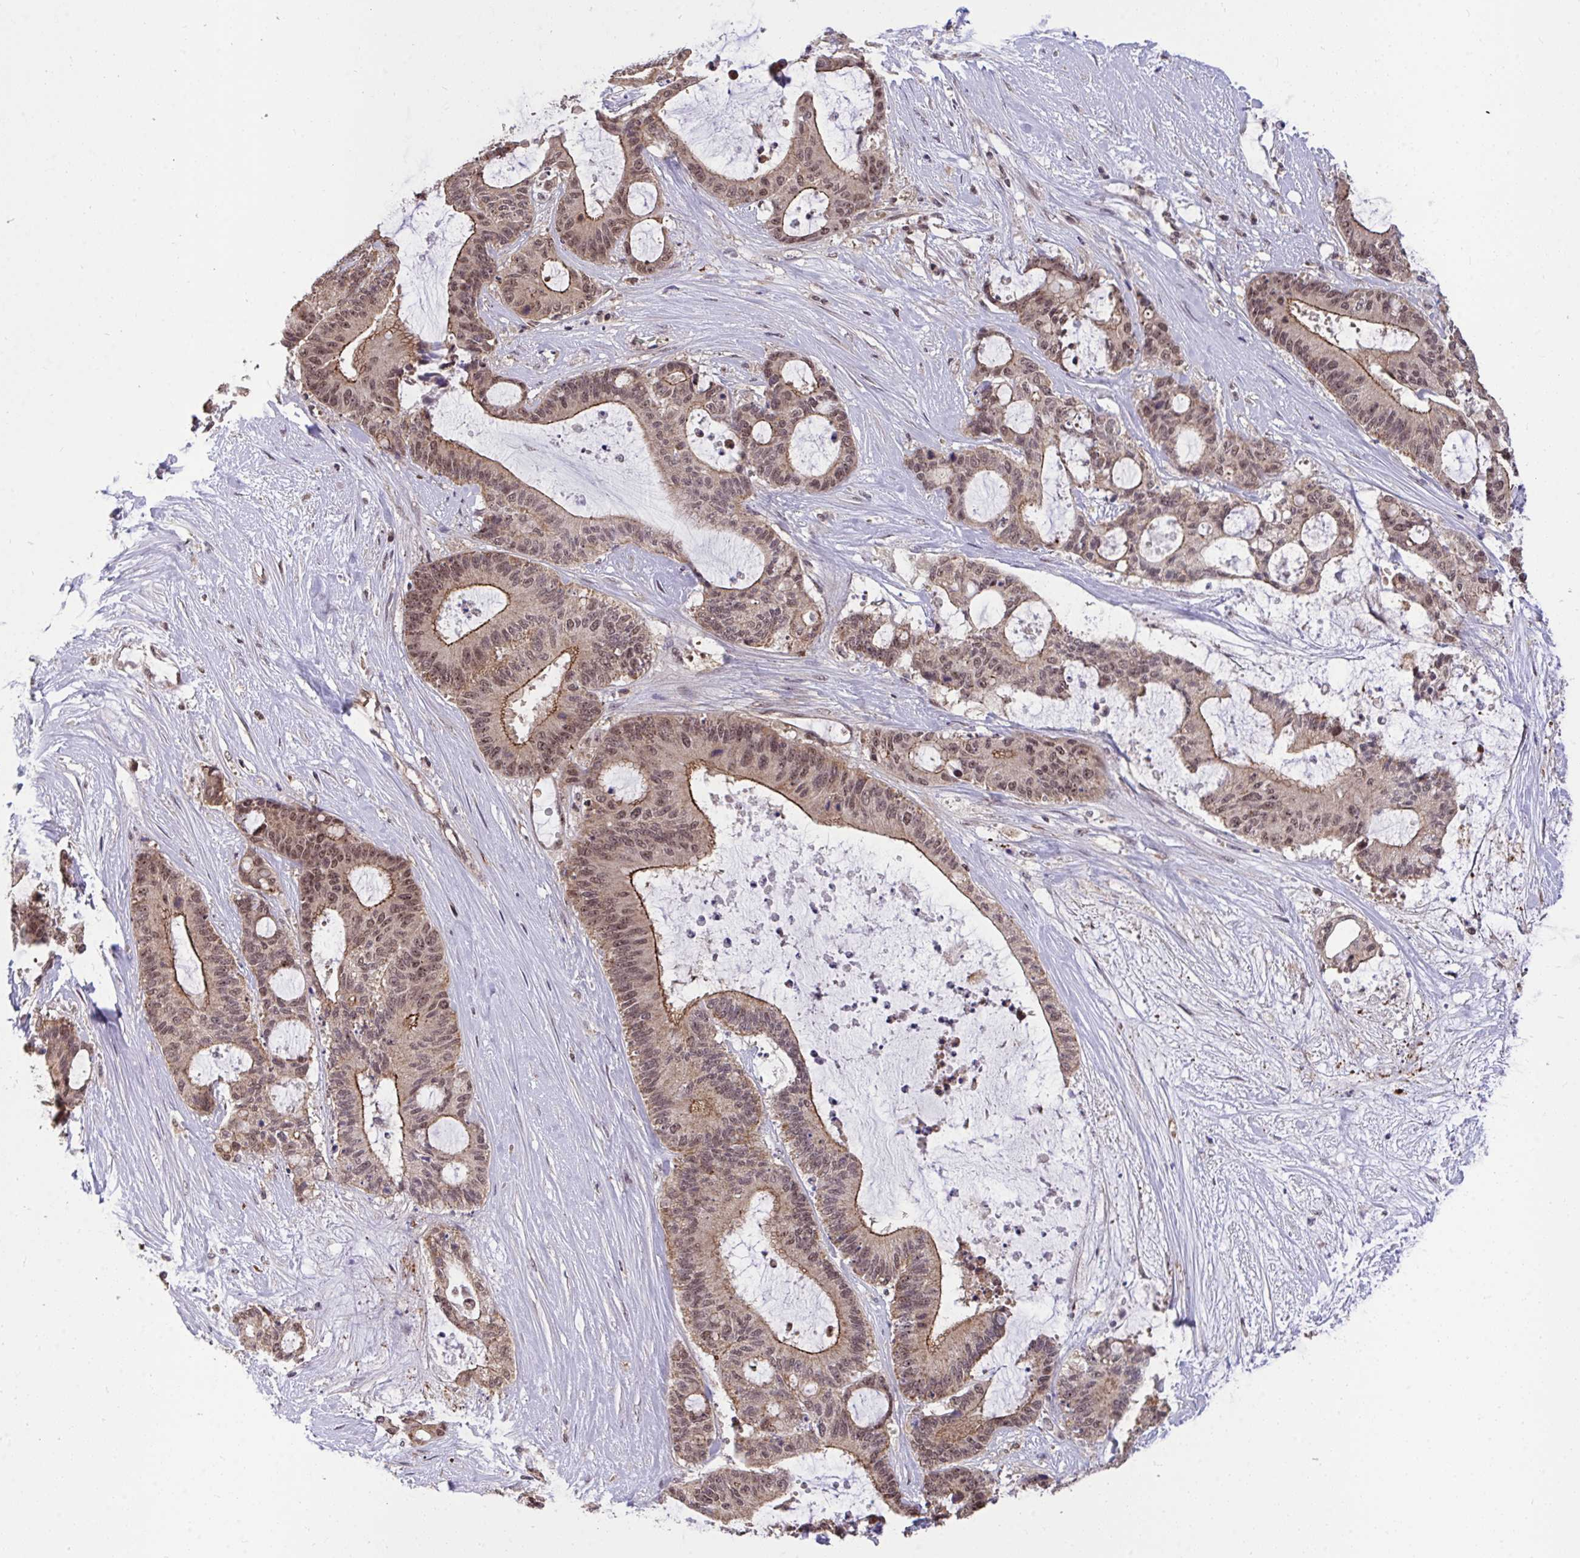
{"staining": {"intensity": "moderate", "quantity": ">75%", "location": "cytoplasmic/membranous"}, "tissue": "liver cancer", "cell_type": "Tumor cells", "image_type": "cancer", "snomed": [{"axis": "morphology", "description": "Normal tissue, NOS"}, {"axis": "morphology", "description": "Cholangiocarcinoma"}, {"axis": "topography", "description": "Liver"}, {"axis": "topography", "description": "Peripheral nerve tissue"}], "caption": "Liver cancer was stained to show a protein in brown. There is medium levels of moderate cytoplasmic/membranous positivity in about >75% of tumor cells. The staining was performed using DAB (3,3'-diaminobenzidine), with brown indicating positive protein expression. Nuclei are stained blue with hematoxylin.", "gene": "PPP1CA", "patient": {"sex": "female", "age": 73}}